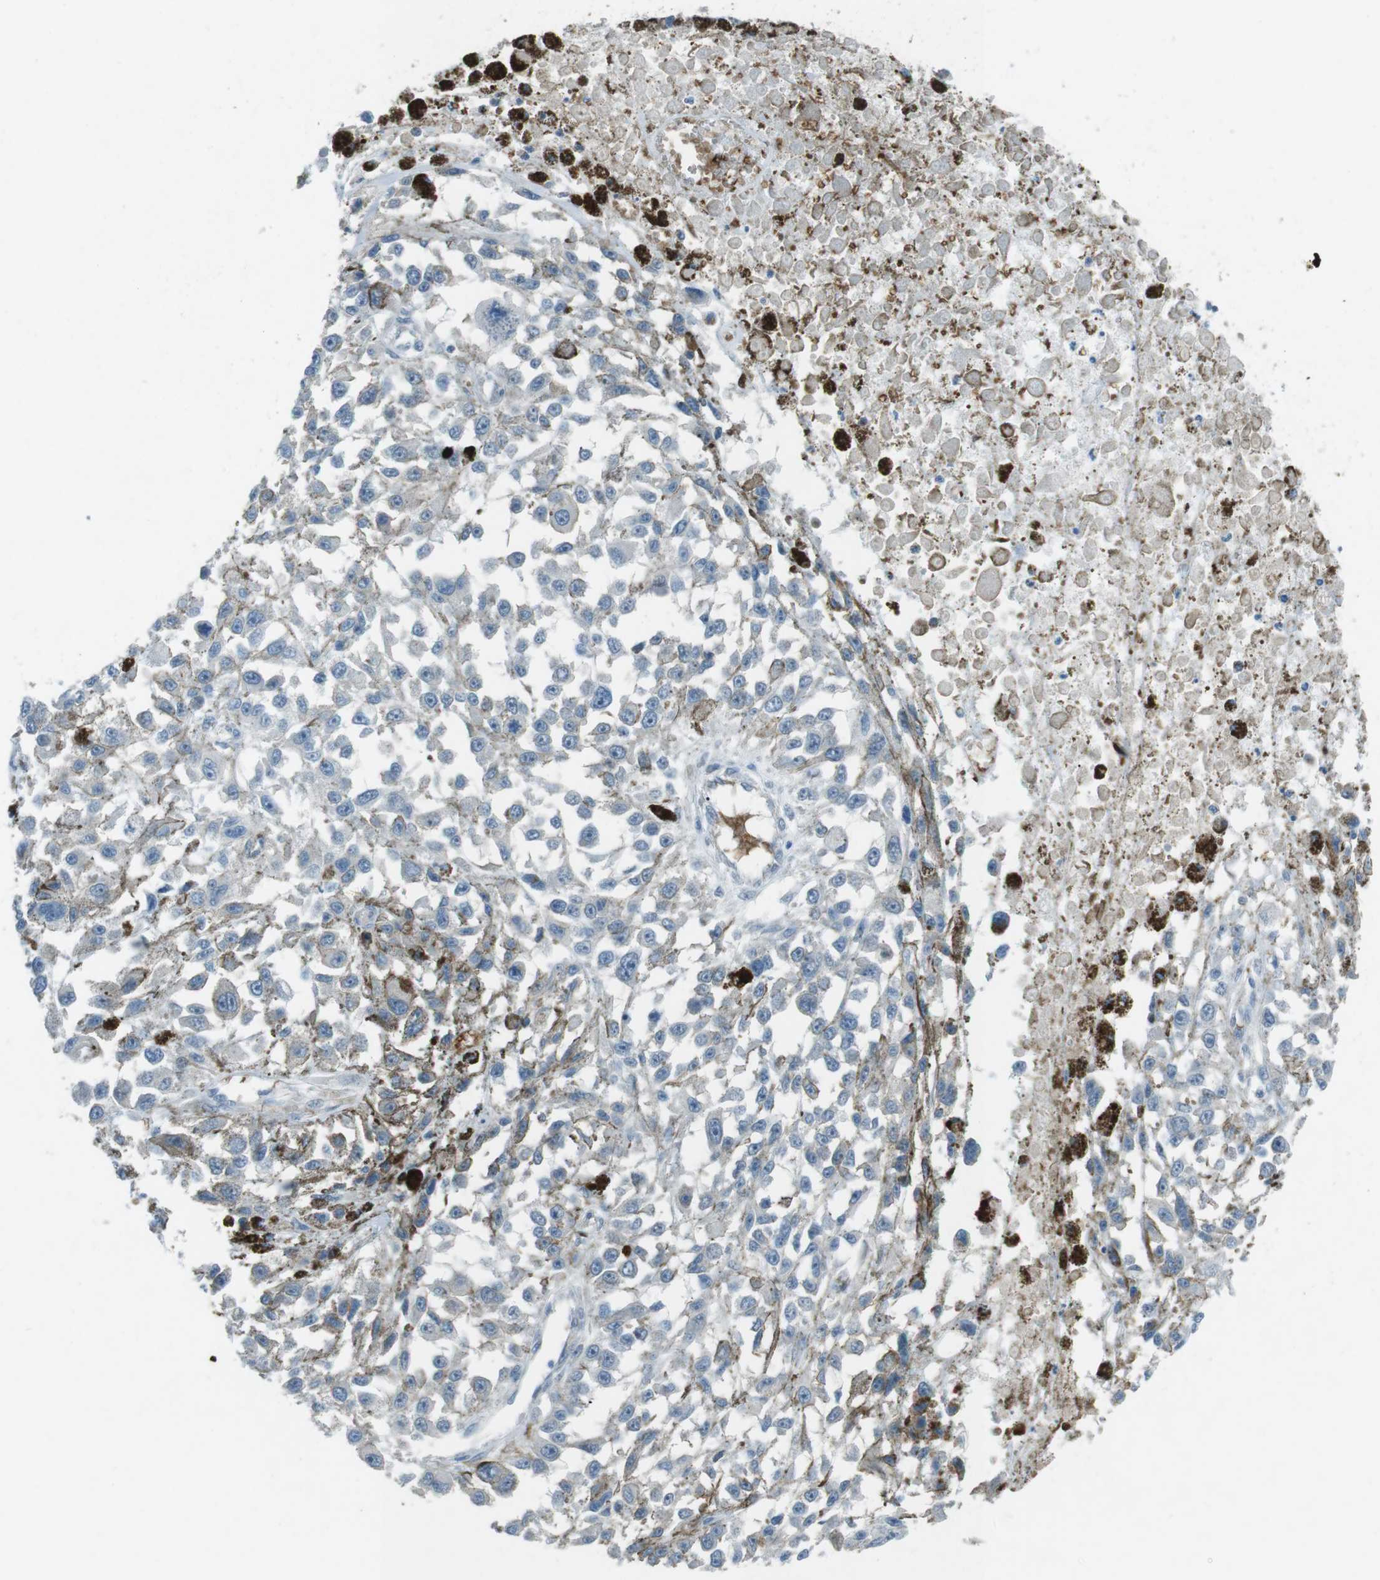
{"staining": {"intensity": "negative", "quantity": "none", "location": "none"}, "tissue": "melanoma", "cell_type": "Tumor cells", "image_type": "cancer", "snomed": [{"axis": "morphology", "description": "Malignant melanoma, Metastatic site"}, {"axis": "topography", "description": "Lymph node"}], "caption": "Human melanoma stained for a protein using immunohistochemistry (IHC) shows no positivity in tumor cells.", "gene": "SPTA1", "patient": {"sex": "male", "age": 59}}